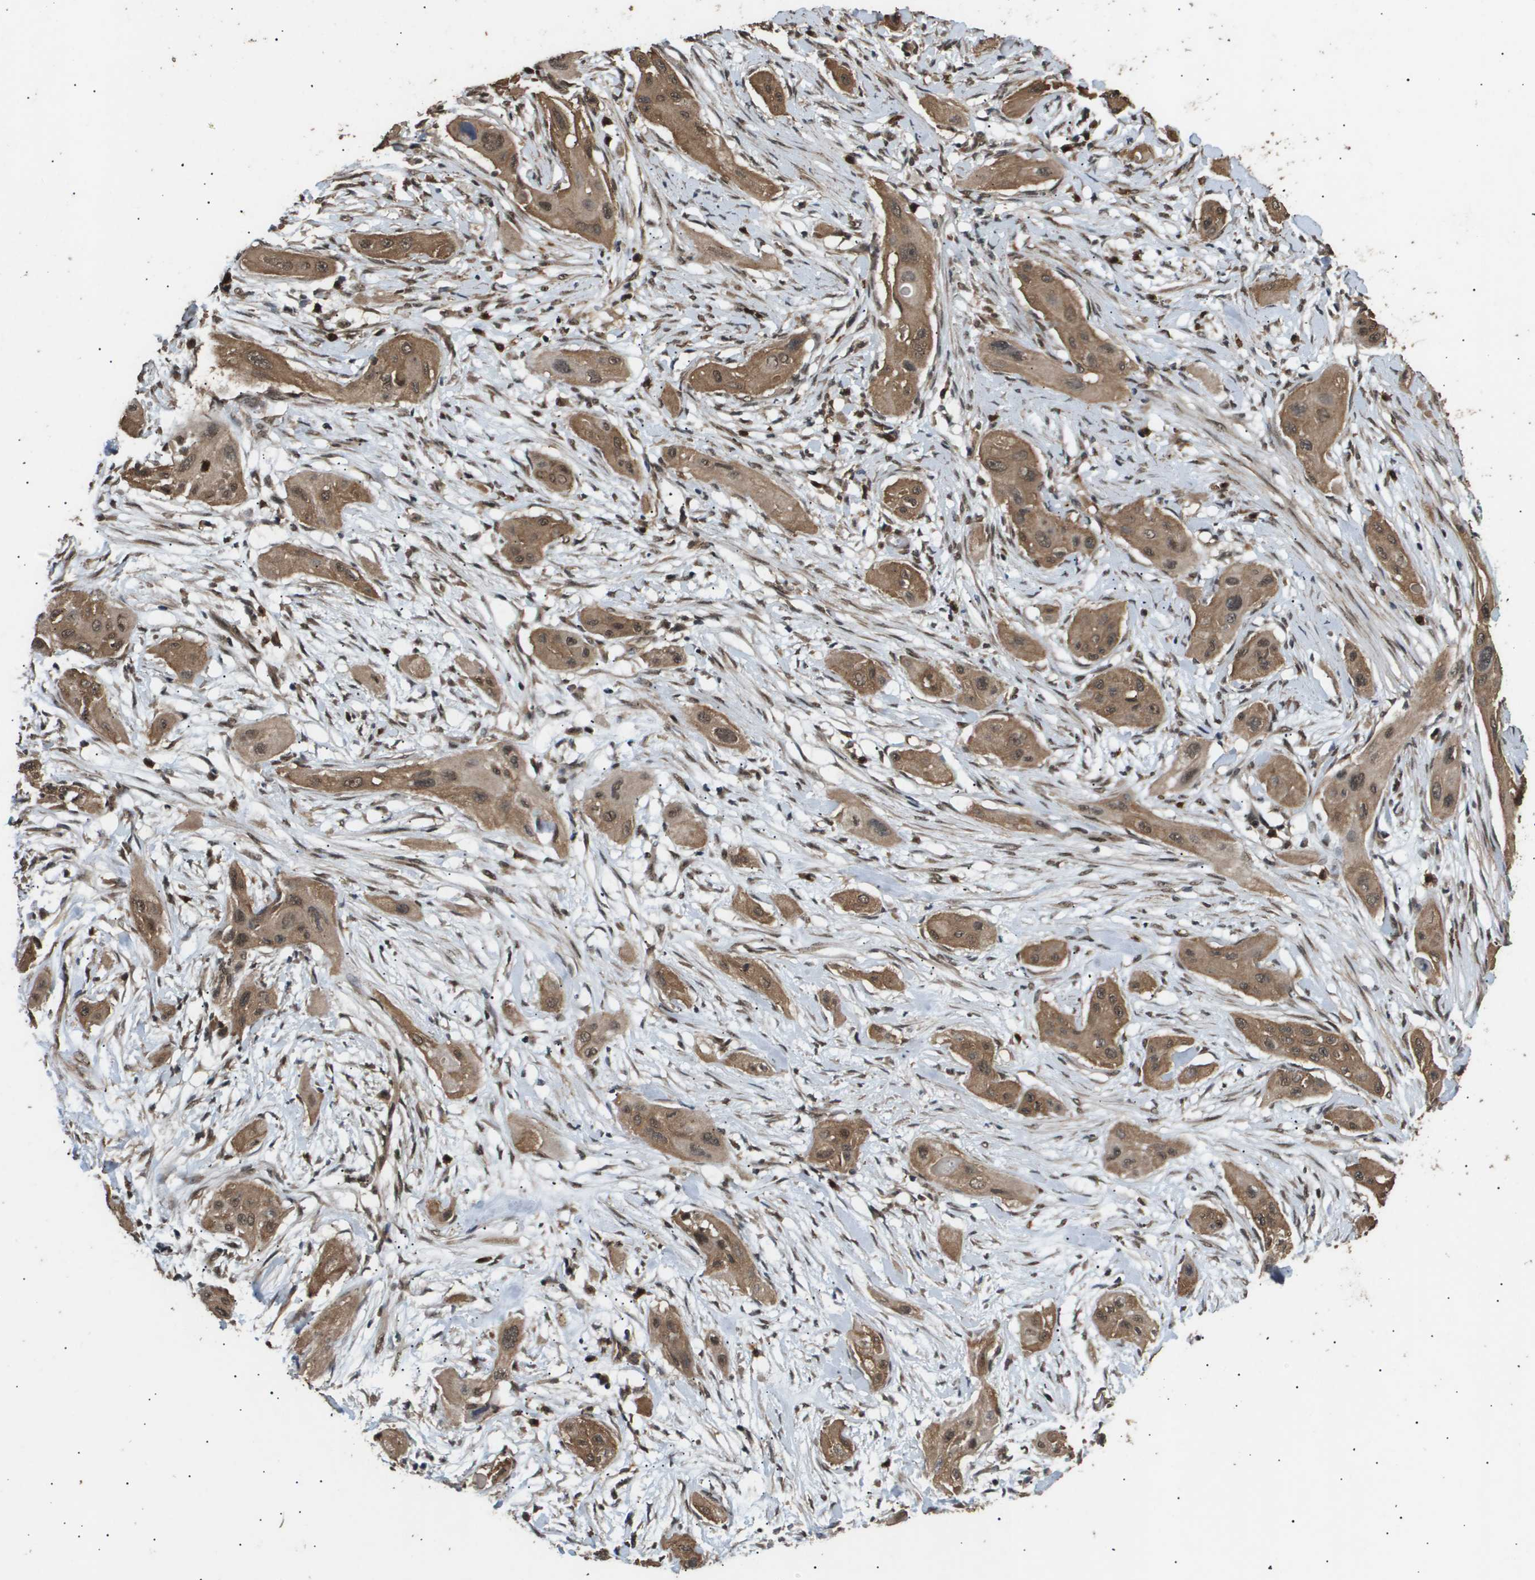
{"staining": {"intensity": "moderate", "quantity": ">75%", "location": "cytoplasmic/membranous,nuclear"}, "tissue": "lung cancer", "cell_type": "Tumor cells", "image_type": "cancer", "snomed": [{"axis": "morphology", "description": "Squamous cell carcinoma, NOS"}, {"axis": "topography", "description": "Lung"}], "caption": "Moderate cytoplasmic/membranous and nuclear positivity is appreciated in approximately >75% of tumor cells in lung cancer (squamous cell carcinoma).", "gene": "ING1", "patient": {"sex": "female", "age": 47}}